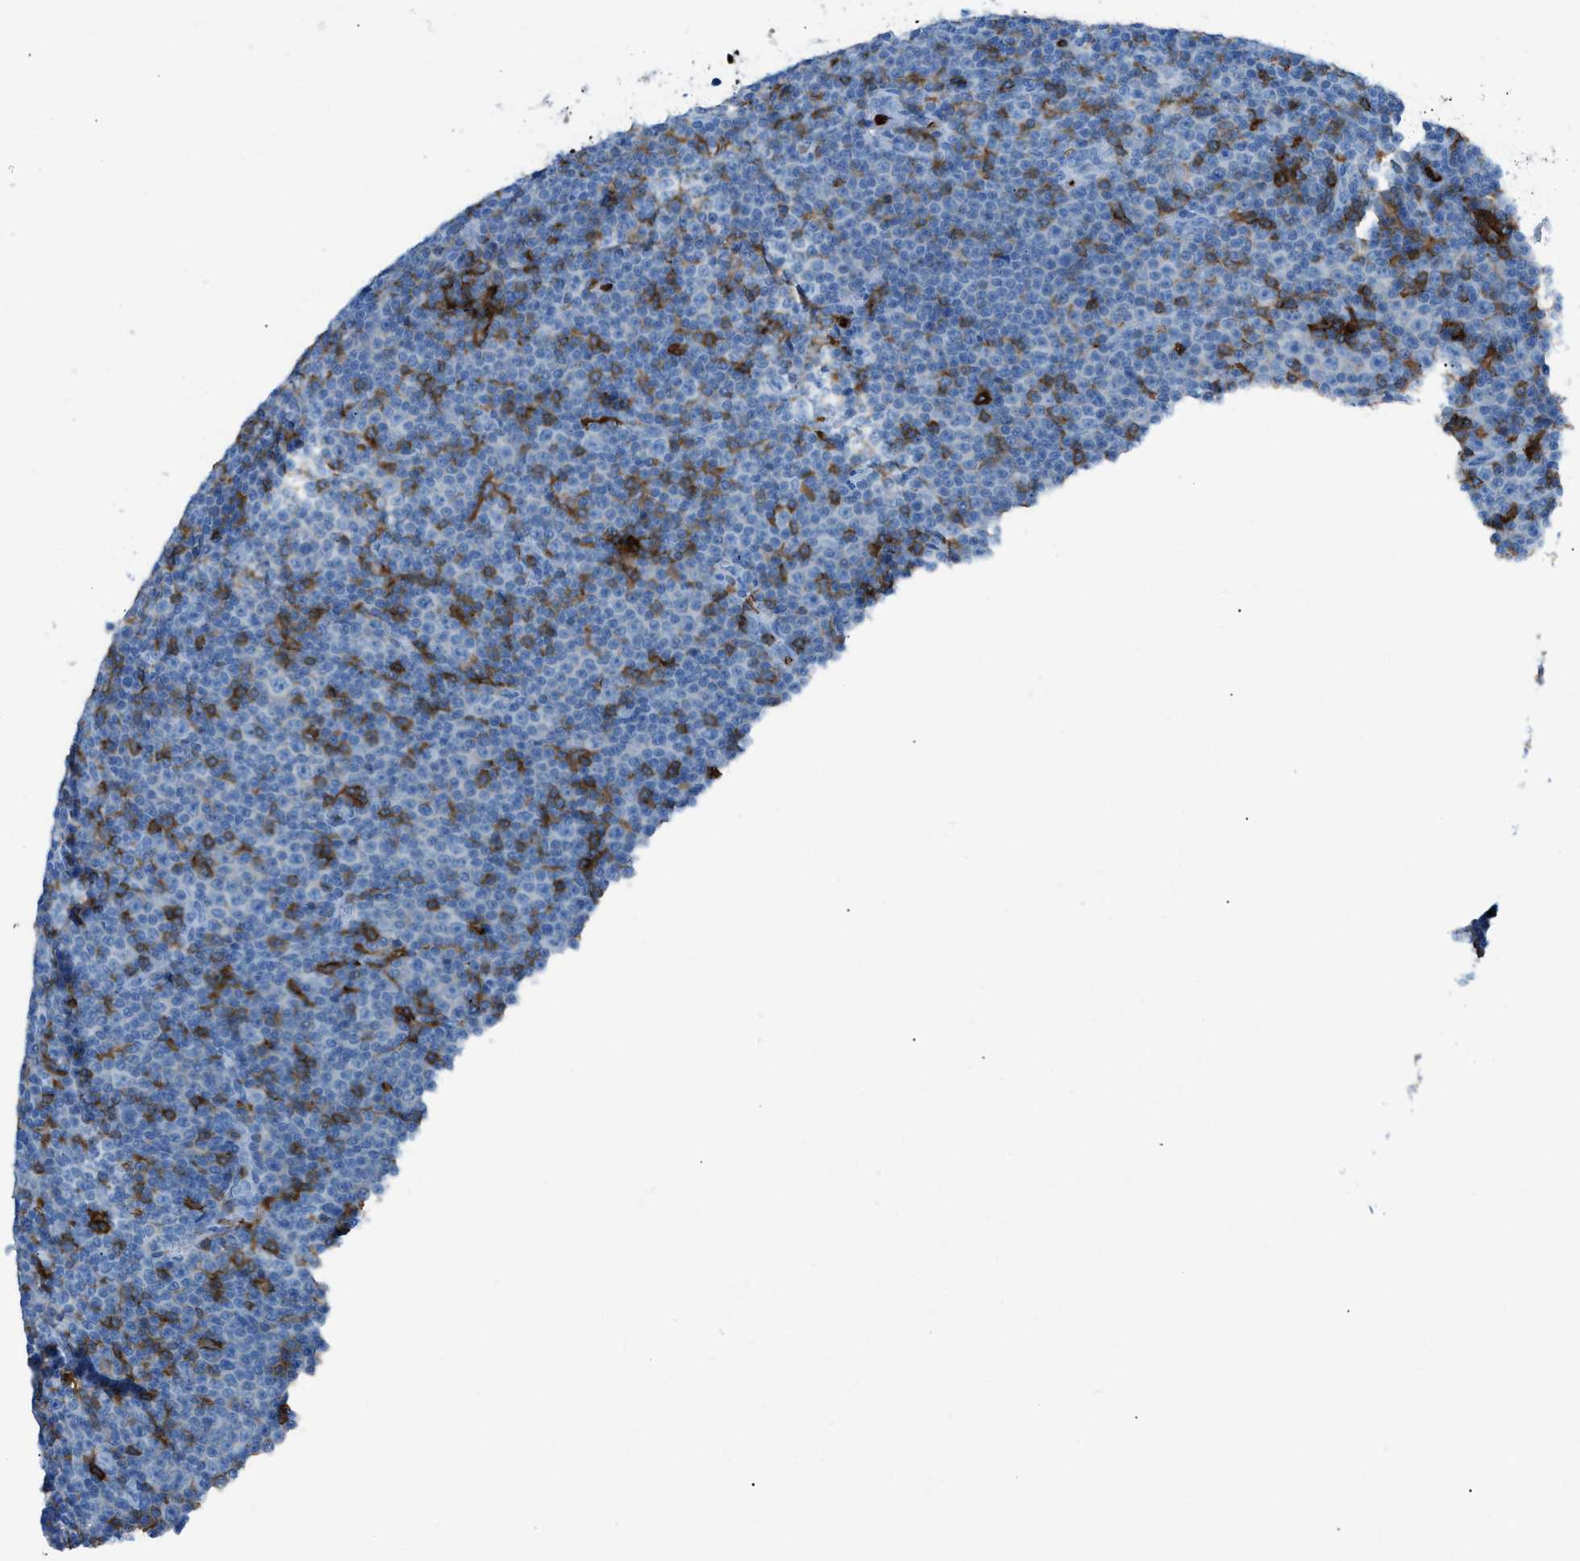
{"staining": {"intensity": "negative", "quantity": "none", "location": "none"}, "tissue": "lymphoma", "cell_type": "Tumor cells", "image_type": "cancer", "snomed": [{"axis": "morphology", "description": "Malignant lymphoma, non-Hodgkin's type, Low grade"}, {"axis": "topography", "description": "Lymph node"}], "caption": "Immunohistochemistry image of neoplastic tissue: human lymphoma stained with DAB (3,3'-diaminobenzidine) demonstrates no significant protein positivity in tumor cells. (DAB (3,3'-diaminobenzidine) immunohistochemistry (IHC) with hematoxylin counter stain).", "gene": "ITGB2", "patient": {"sex": "female", "age": 67}}